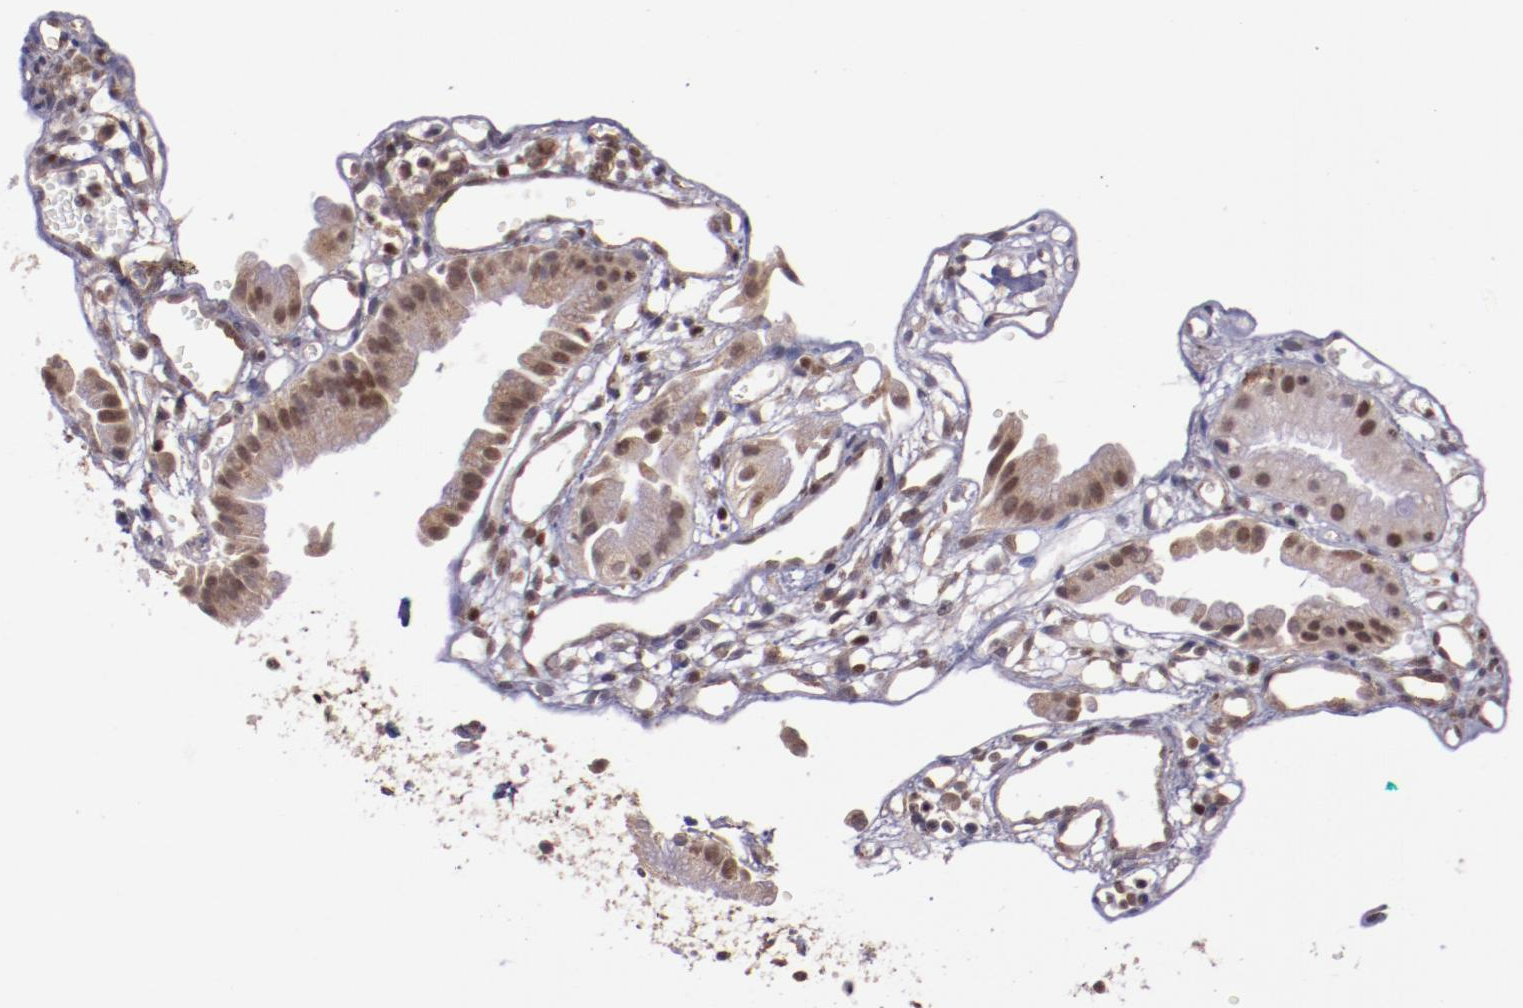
{"staining": {"intensity": "weak", "quantity": "25%-75%", "location": "cytoplasmic/membranous,nuclear"}, "tissue": "gallbladder", "cell_type": "Glandular cells", "image_type": "normal", "snomed": [{"axis": "morphology", "description": "Normal tissue, NOS"}, {"axis": "topography", "description": "Gallbladder"}], "caption": "Immunohistochemical staining of benign human gallbladder exhibits low levels of weak cytoplasmic/membranous,nuclear expression in approximately 25%-75% of glandular cells. (IHC, brightfield microscopy, high magnification).", "gene": "ELF1", "patient": {"sex": "male", "age": 65}}